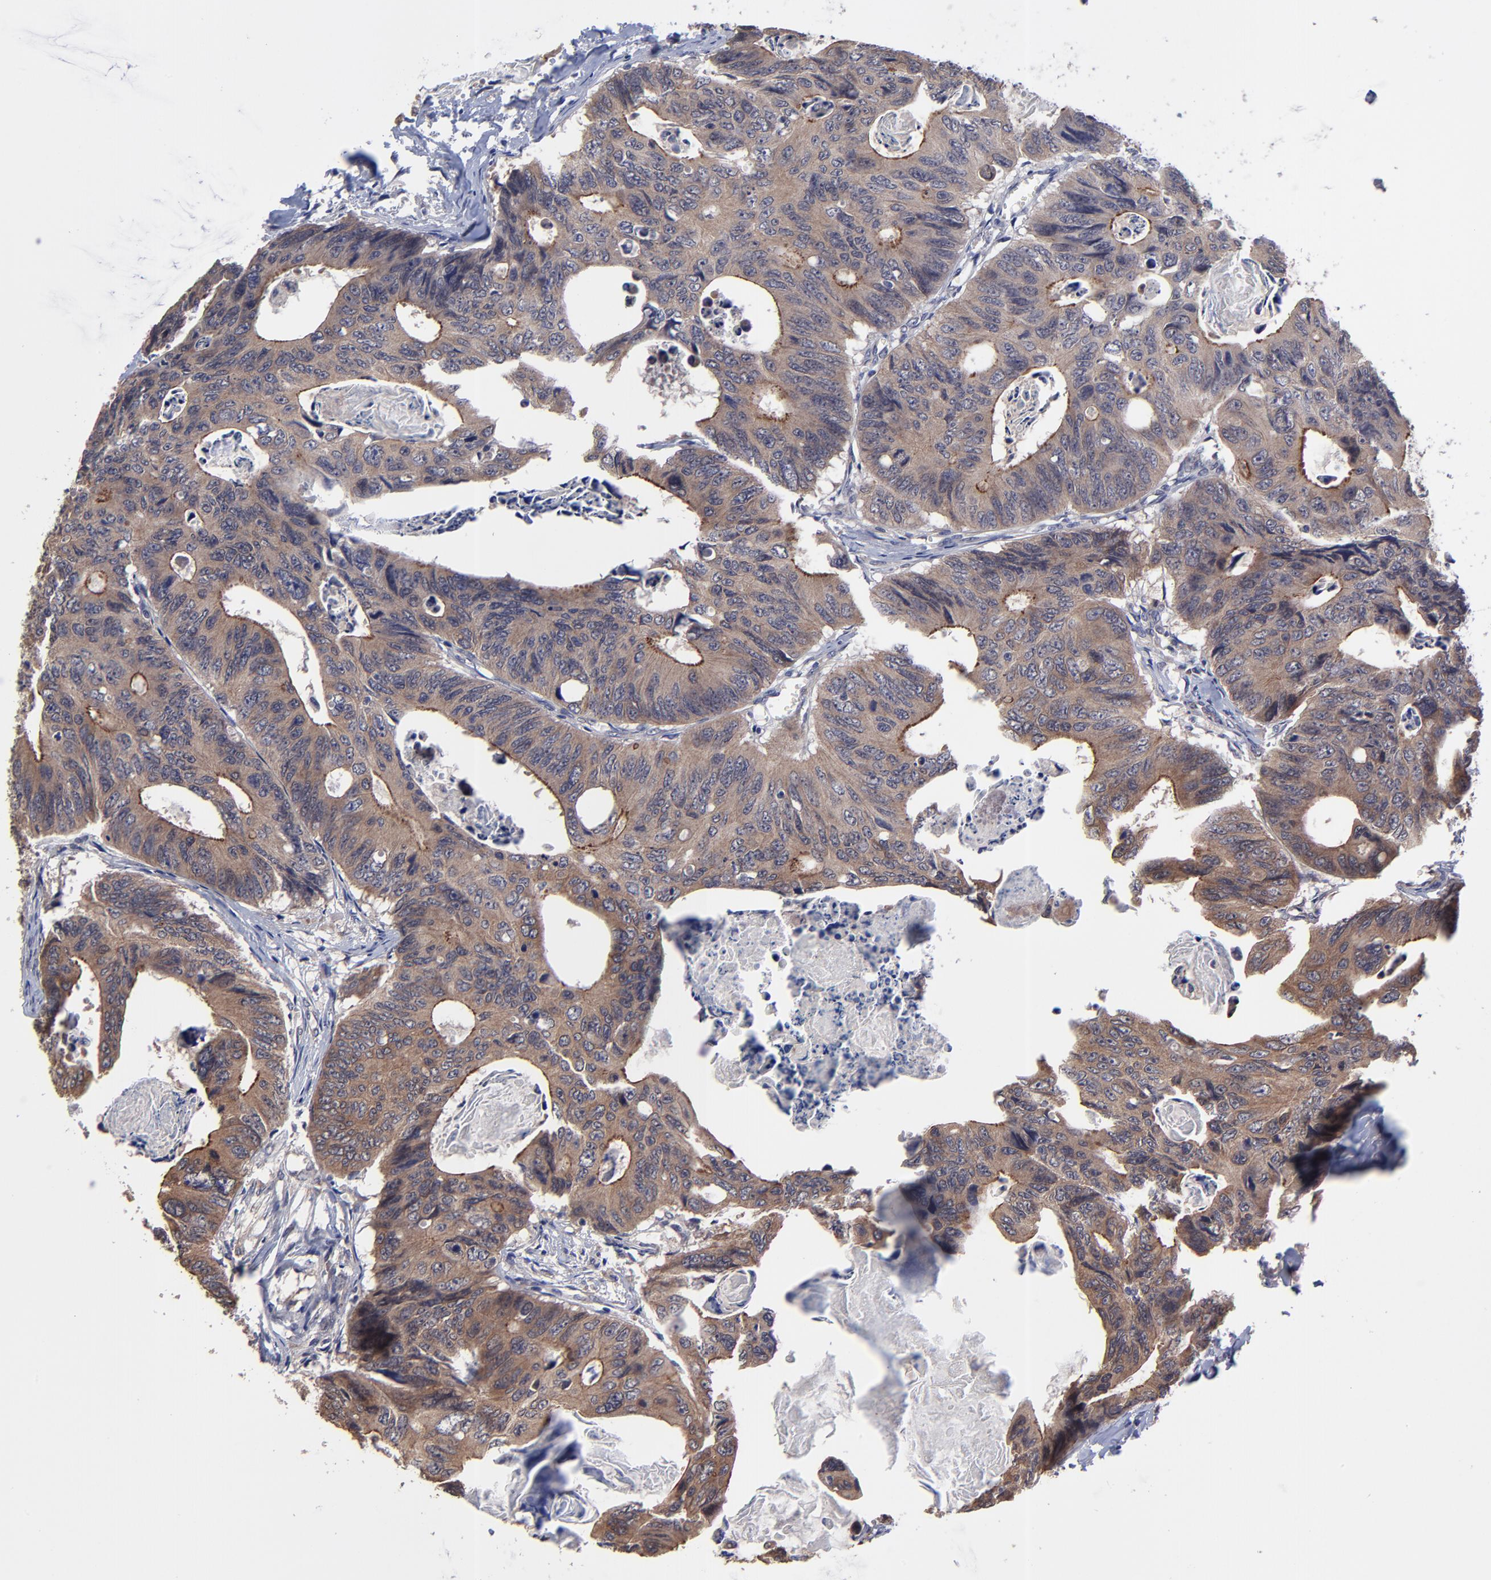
{"staining": {"intensity": "moderate", "quantity": ">75%", "location": "cytoplasmic/membranous"}, "tissue": "colorectal cancer", "cell_type": "Tumor cells", "image_type": "cancer", "snomed": [{"axis": "morphology", "description": "Adenocarcinoma, NOS"}, {"axis": "topography", "description": "Colon"}], "caption": "The image displays a brown stain indicating the presence of a protein in the cytoplasmic/membranous of tumor cells in colorectal cancer (adenocarcinoma). The protein of interest is stained brown, and the nuclei are stained in blue (DAB IHC with brightfield microscopy, high magnification).", "gene": "ZNF780B", "patient": {"sex": "female", "age": 55}}